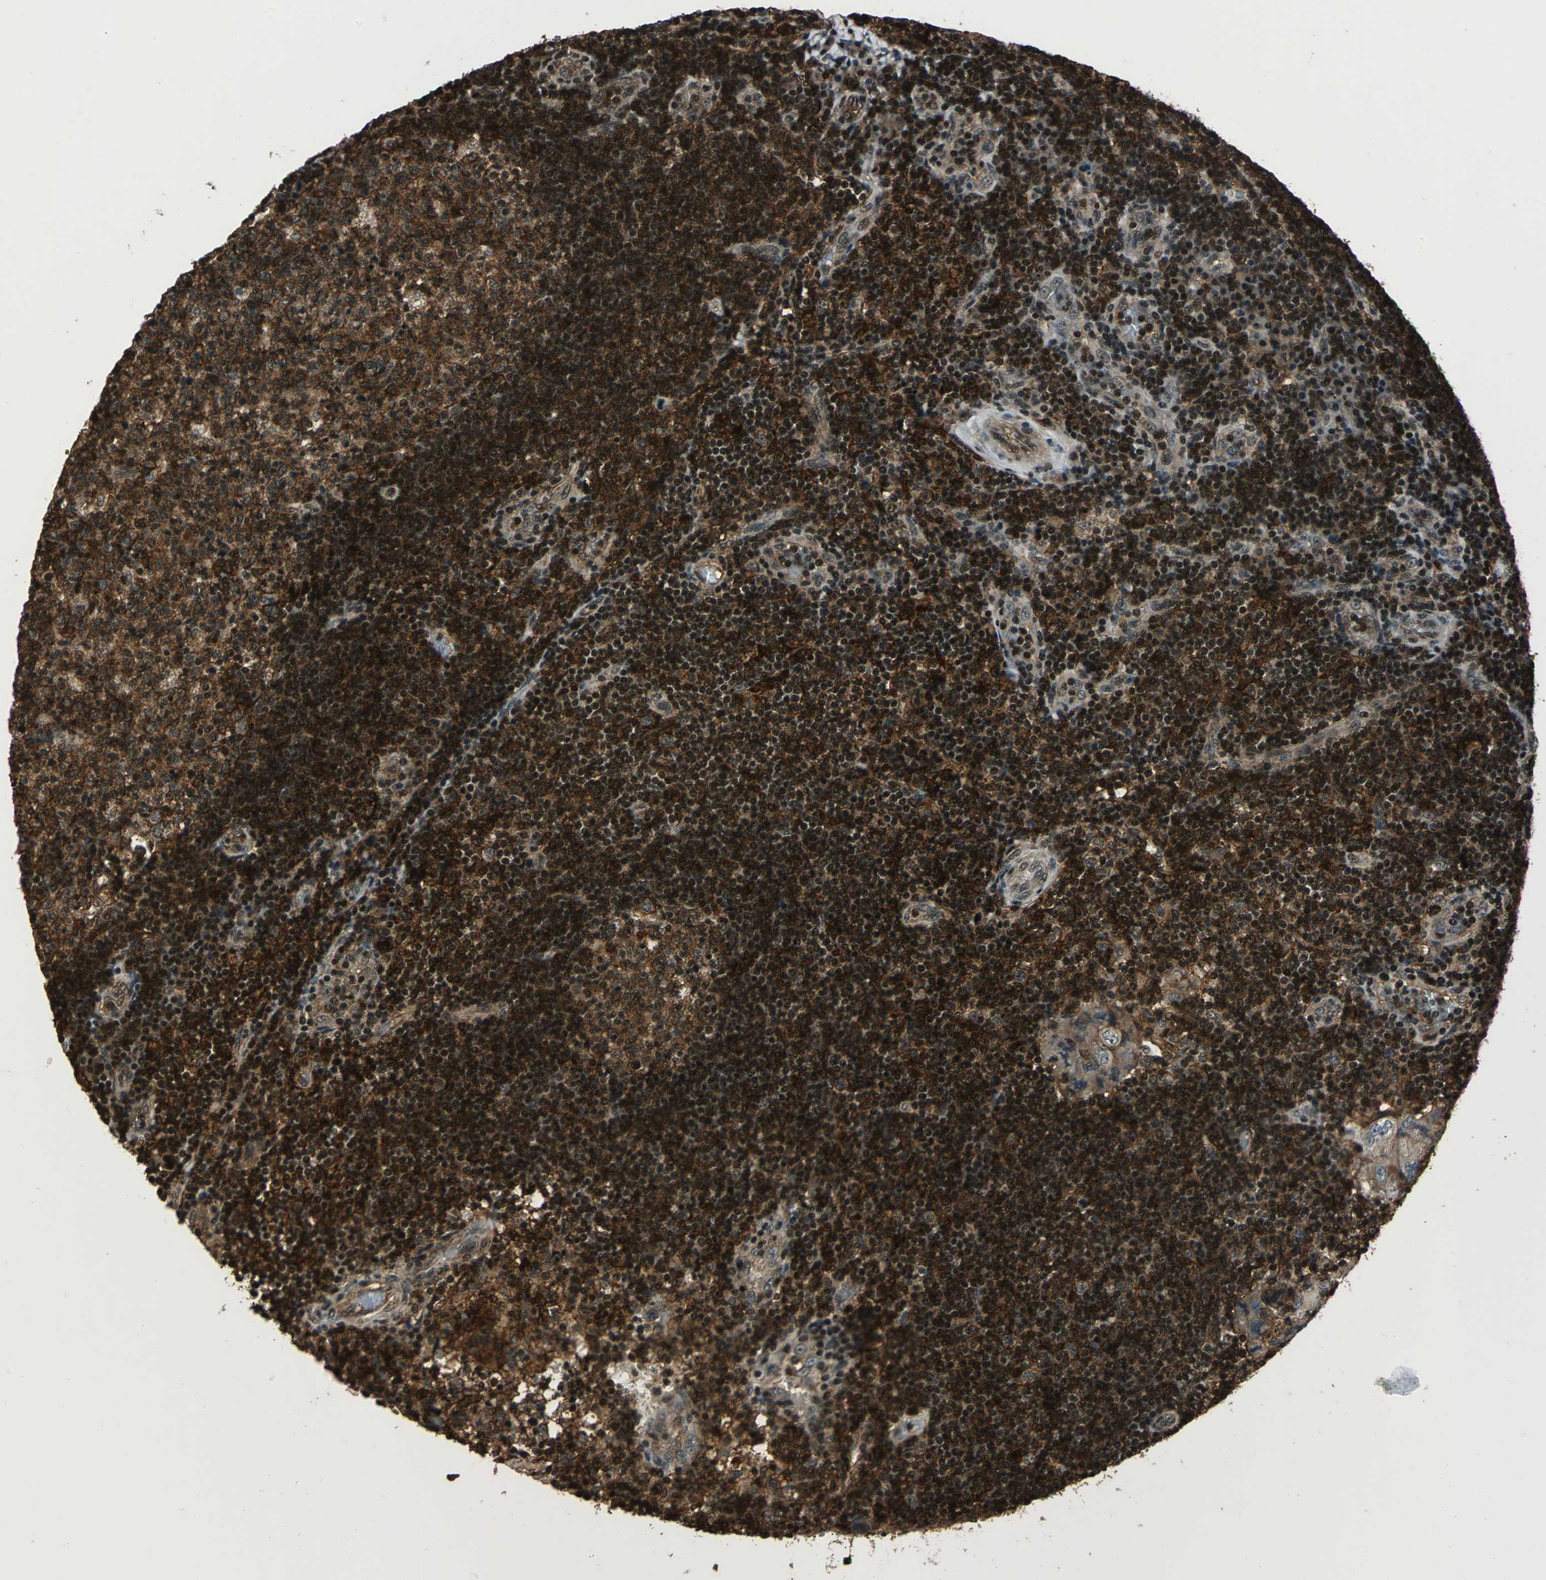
{"staining": {"intensity": "strong", "quantity": ">75%", "location": "cytoplasmic/membranous,nuclear"}, "tissue": "lymph node", "cell_type": "Germinal center cells", "image_type": "normal", "snomed": [{"axis": "morphology", "description": "Normal tissue, NOS"}, {"axis": "morphology", "description": "Squamous cell carcinoma, metastatic, NOS"}, {"axis": "topography", "description": "Lymph node"}], "caption": "Lymph node stained with a brown dye reveals strong cytoplasmic/membranous,nuclear positive staining in approximately >75% of germinal center cells.", "gene": "NR2C2", "patient": {"sex": "female", "age": 53}}